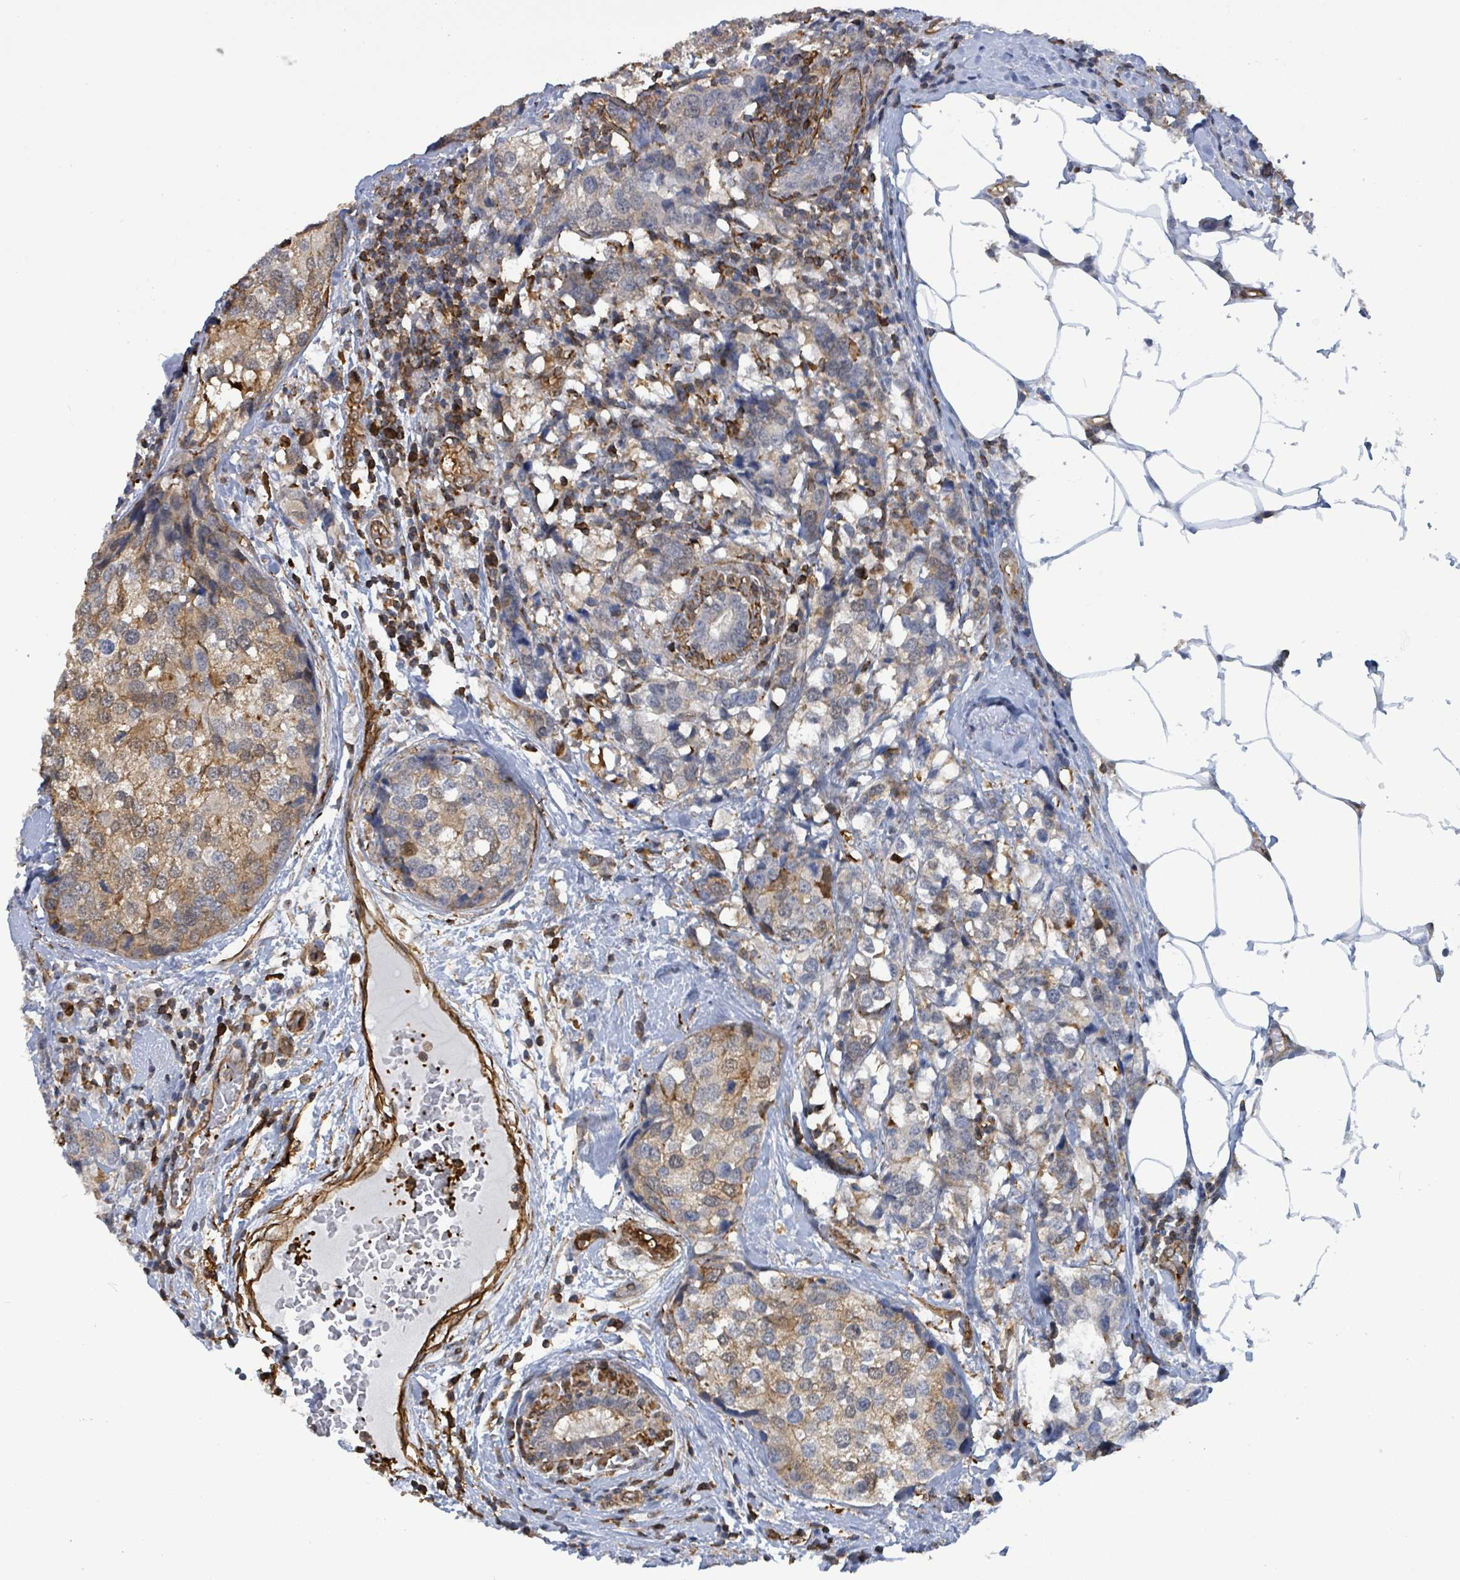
{"staining": {"intensity": "weak", "quantity": "25%-75%", "location": "cytoplasmic/membranous"}, "tissue": "breast cancer", "cell_type": "Tumor cells", "image_type": "cancer", "snomed": [{"axis": "morphology", "description": "Lobular carcinoma"}, {"axis": "topography", "description": "Breast"}], "caption": "Protein expression analysis of breast cancer displays weak cytoplasmic/membranous staining in approximately 25%-75% of tumor cells. (DAB (3,3'-diaminobenzidine) IHC with brightfield microscopy, high magnification).", "gene": "PRKRIP1", "patient": {"sex": "female", "age": 59}}